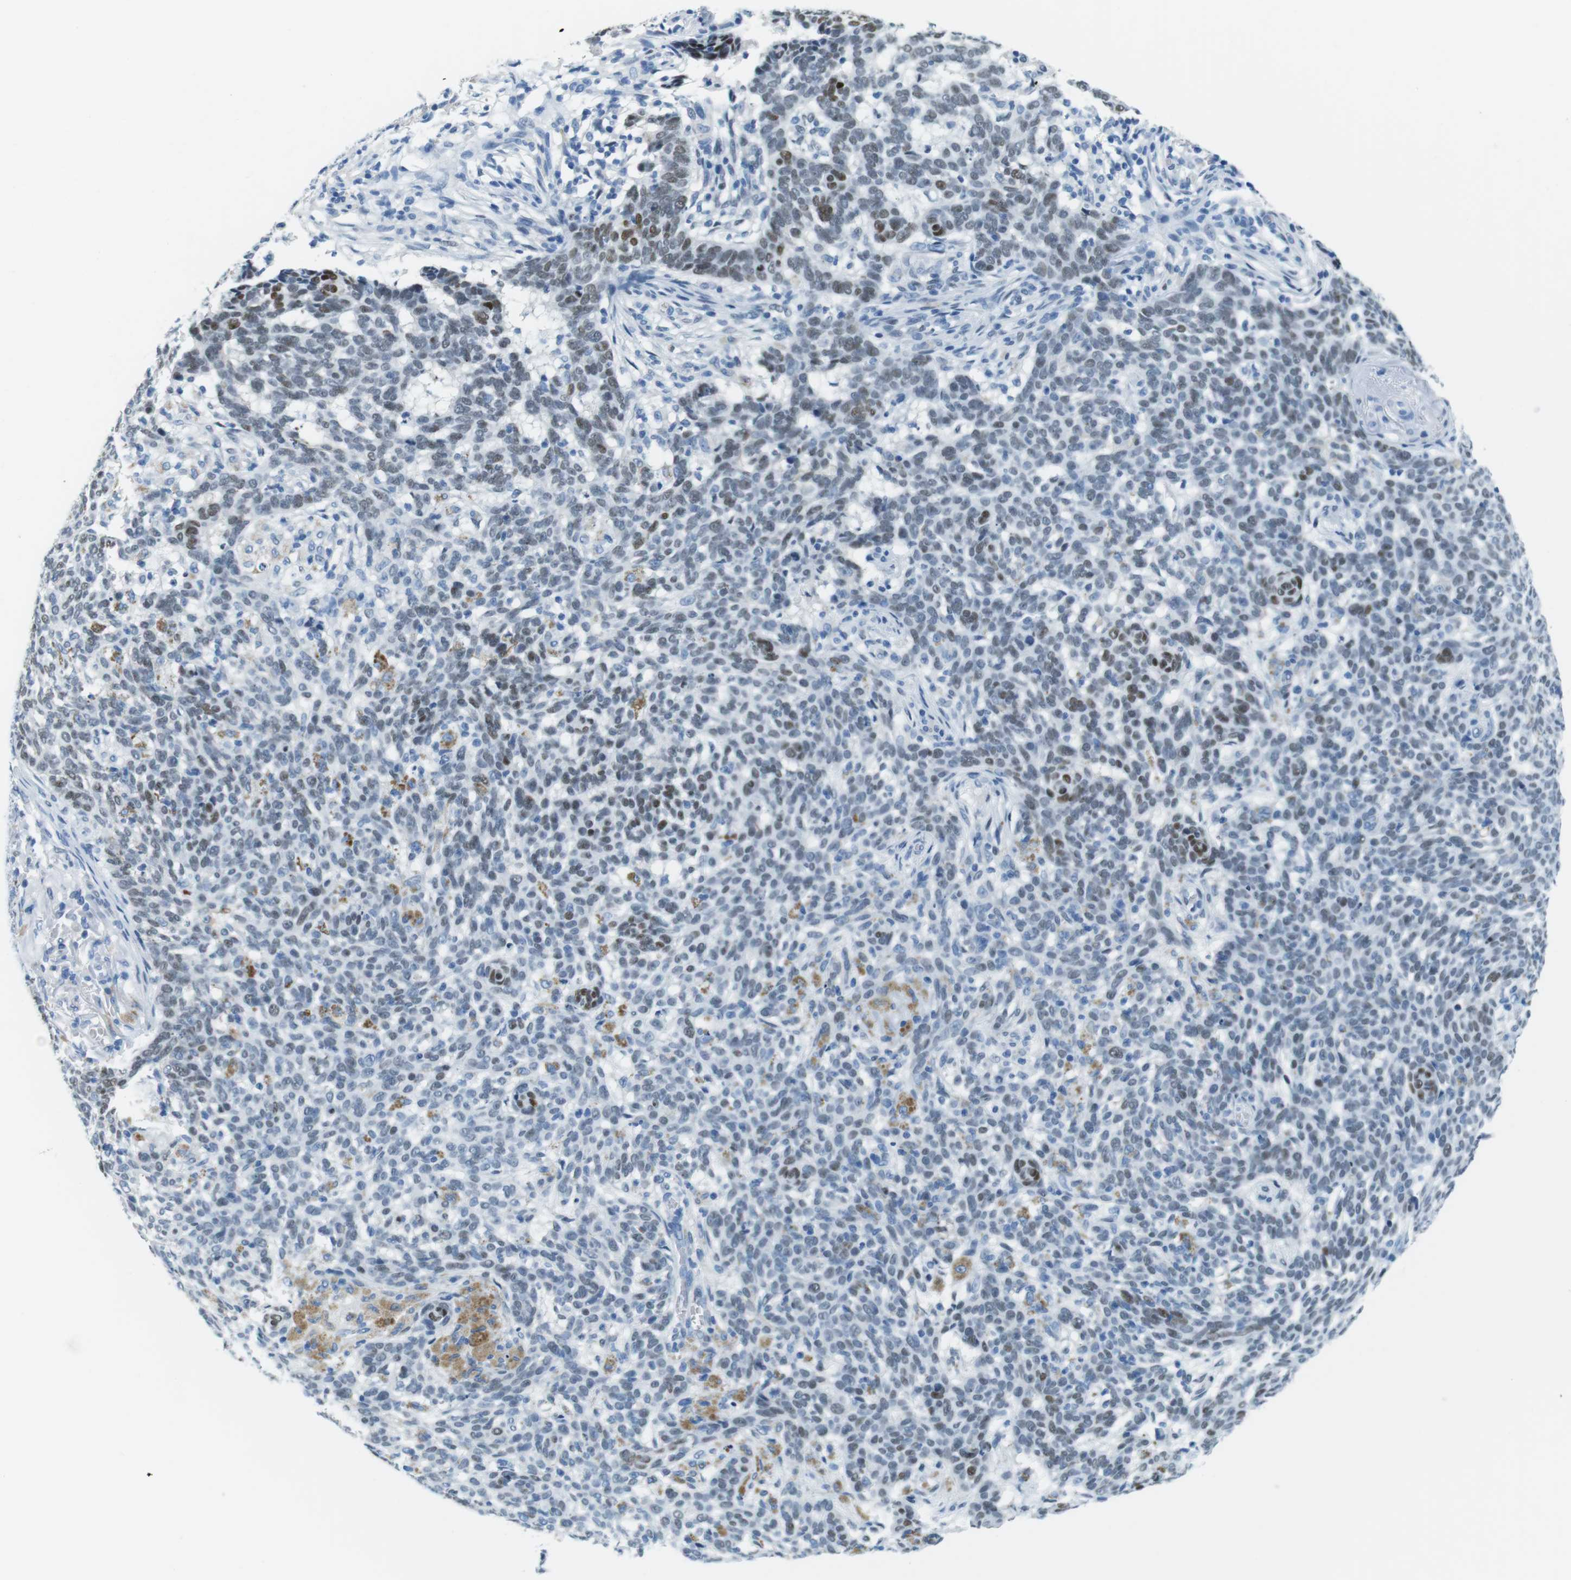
{"staining": {"intensity": "moderate", "quantity": "25%-75%", "location": "nuclear"}, "tissue": "skin cancer", "cell_type": "Tumor cells", "image_type": "cancer", "snomed": [{"axis": "morphology", "description": "Basal cell carcinoma"}, {"axis": "topography", "description": "Skin"}], "caption": "Immunohistochemistry of human basal cell carcinoma (skin) displays medium levels of moderate nuclear staining in approximately 25%-75% of tumor cells.", "gene": "TFAP2C", "patient": {"sex": "male", "age": 85}}